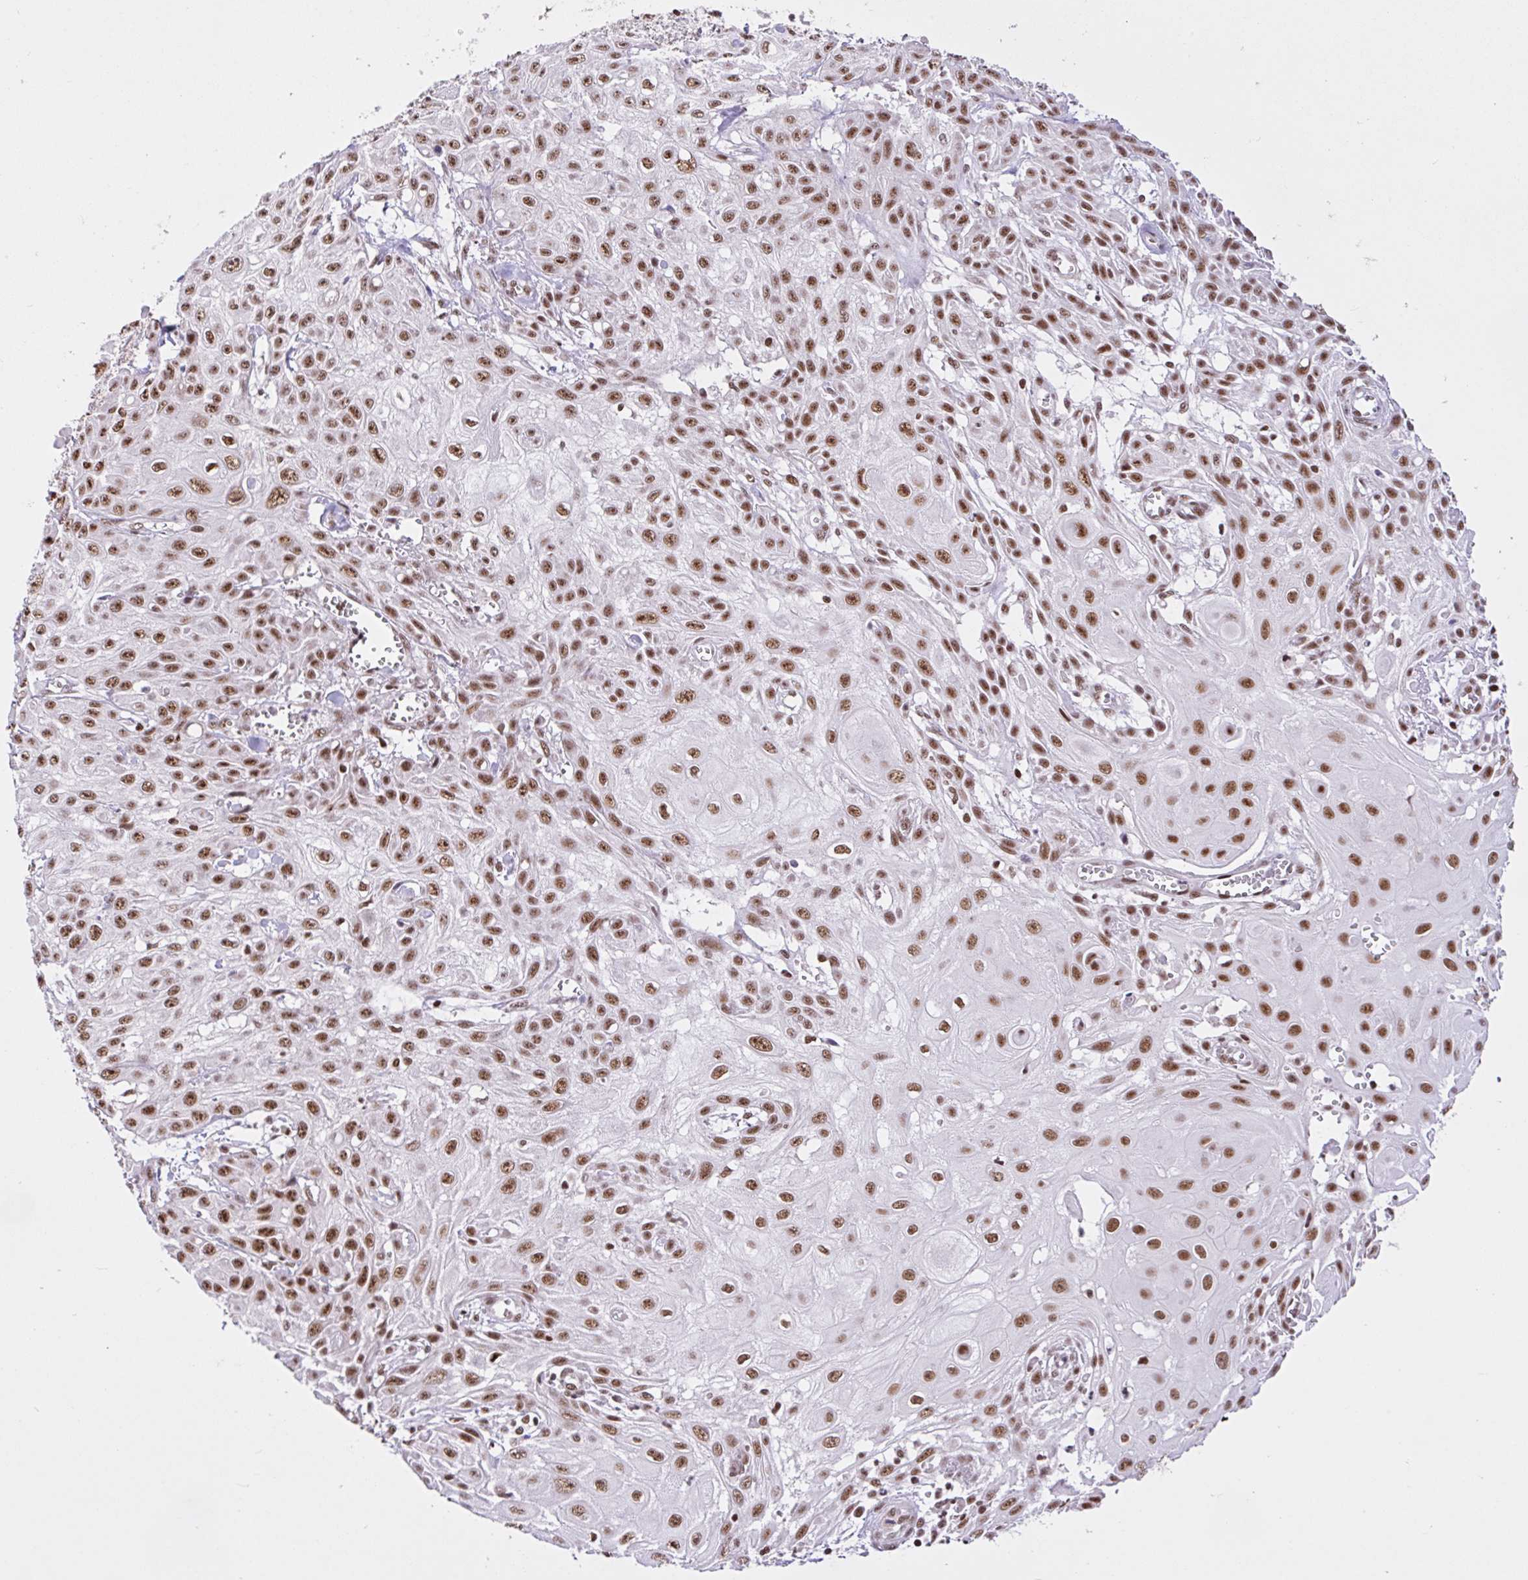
{"staining": {"intensity": "moderate", "quantity": ">75%", "location": "nuclear"}, "tissue": "skin cancer", "cell_type": "Tumor cells", "image_type": "cancer", "snomed": [{"axis": "morphology", "description": "Squamous cell carcinoma, NOS"}, {"axis": "topography", "description": "Skin"}, {"axis": "topography", "description": "Vulva"}], "caption": "A photomicrograph of human squamous cell carcinoma (skin) stained for a protein displays moderate nuclear brown staining in tumor cells.", "gene": "CCDC12", "patient": {"sex": "female", "age": 71}}